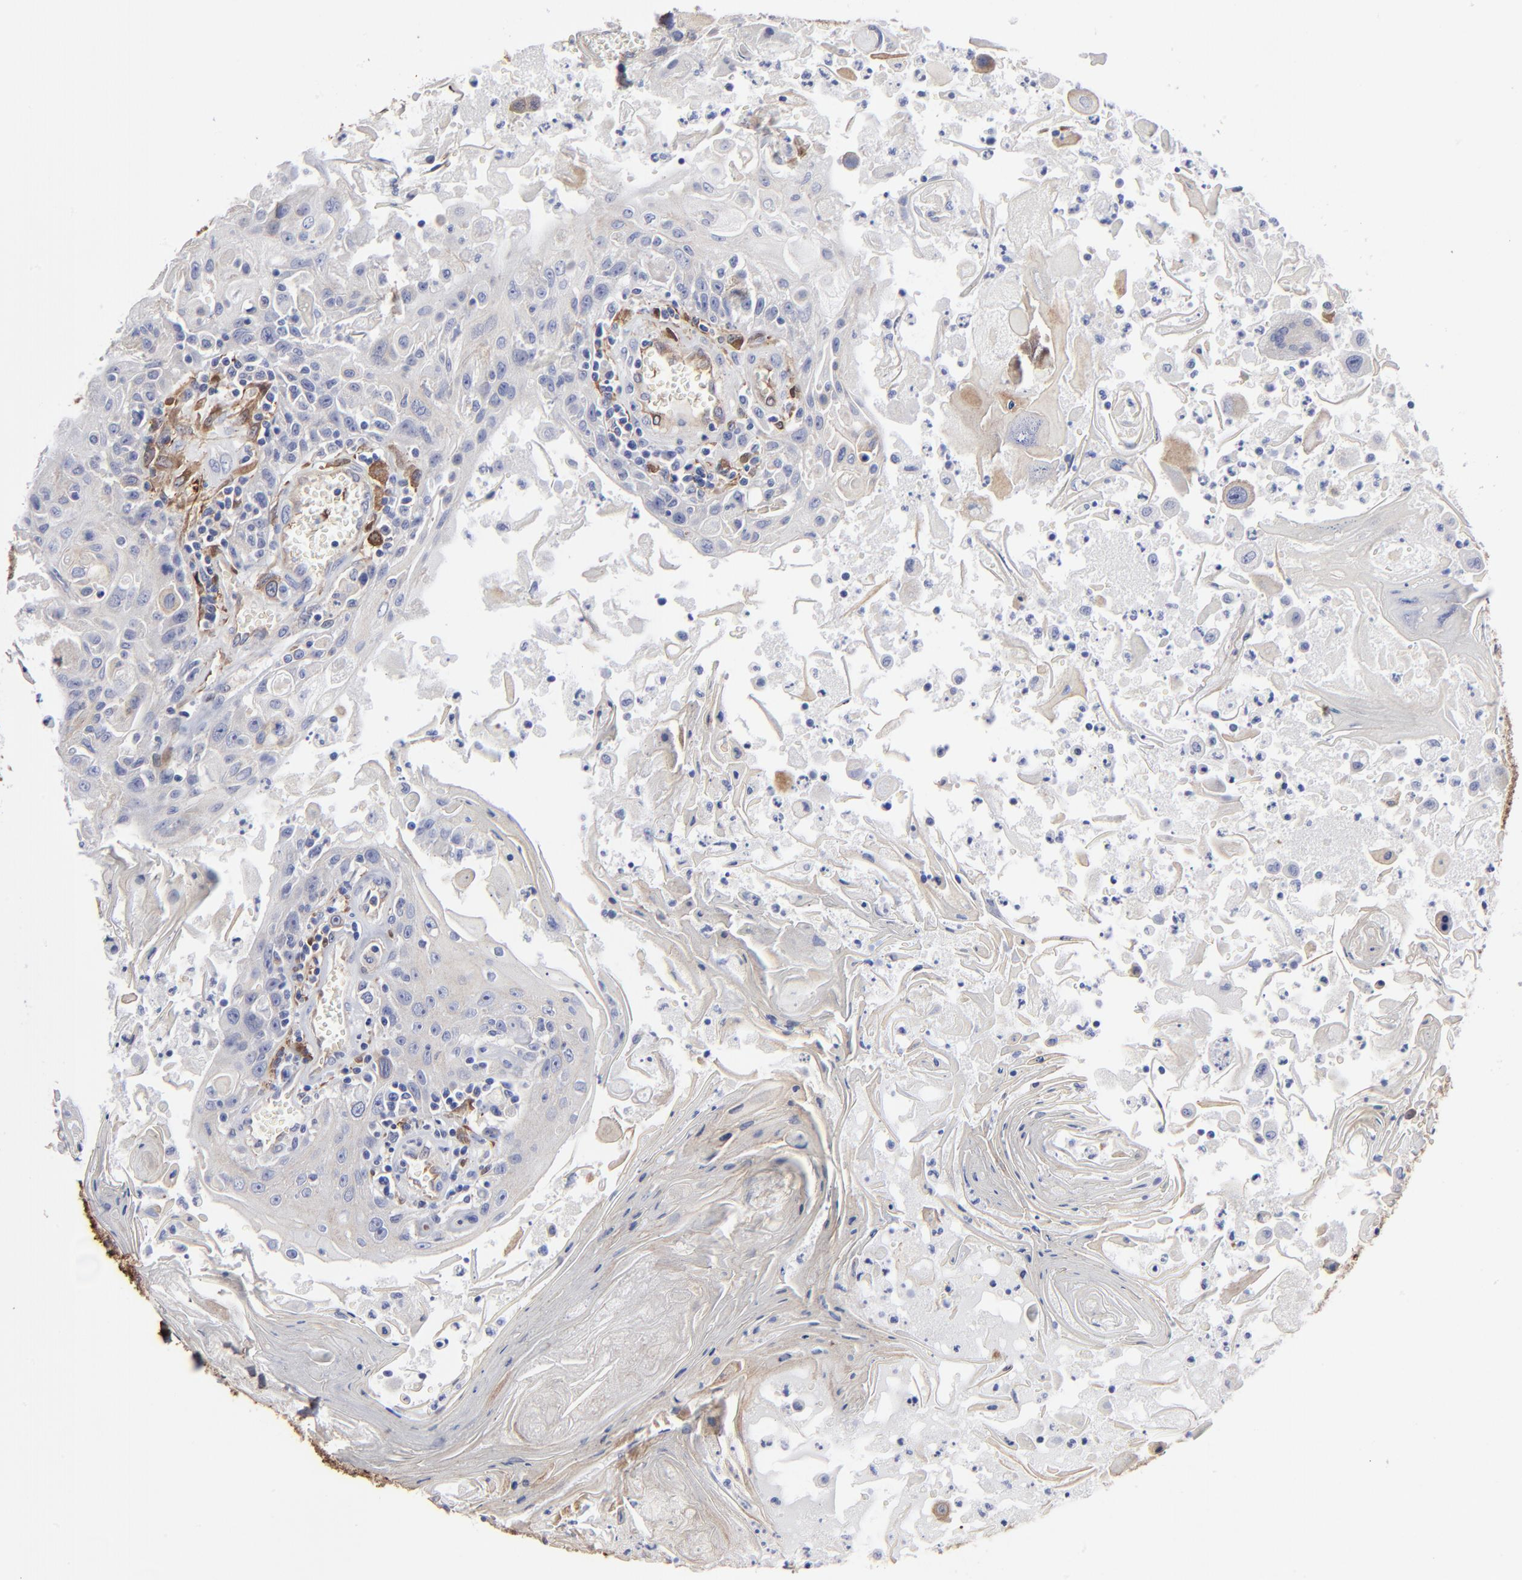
{"staining": {"intensity": "weak", "quantity": "<25%", "location": "cytoplasmic/membranous"}, "tissue": "head and neck cancer", "cell_type": "Tumor cells", "image_type": "cancer", "snomed": [{"axis": "morphology", "description": "Squamous cell carcinoma, NOS"}, {"axis": "topography", "description": "Oral tissue"}, {"axis": "topography", "description": "Head-Neck"}], "caption": "Tumor cells are negative for brown protein staining in head and neck squamous cell carcinoma.", "gene": "CILP", "patient": {"sex": "female", "age": 76}}